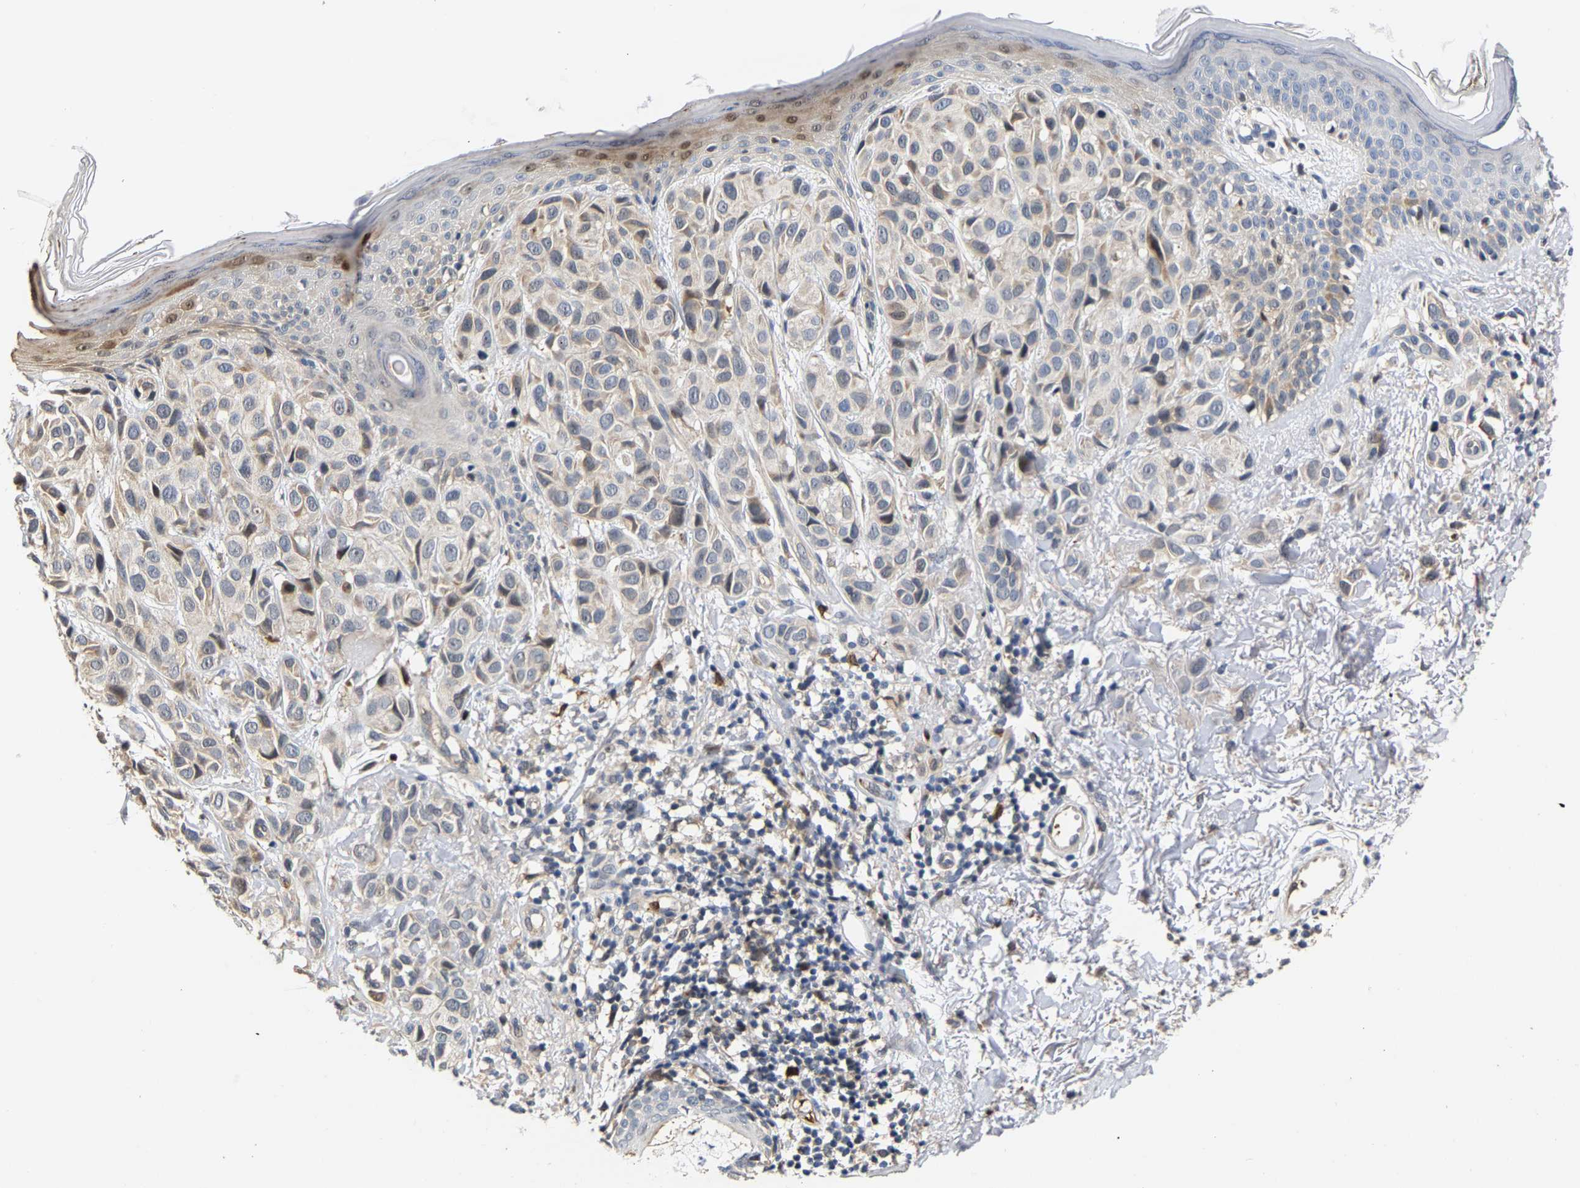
{"staining": {"intensity": "weak", "quantity": "<25%", "location": "cytoplasmic/membranous"}, "tissue": "melanoma", "cell_type": "Tumor cells", "image_type": "cancer", "snomed": [{"axis": "morphology", "description": "Malignant melanoma, NOS"}, {"axis": "topography", "description": "Skin"}], "caption": "DAB (3,3'-diaminobenzidine) immunohistochemical staining of human malignant melanoma displays no significant positivity in tumor cells. The staining is performed using DAB (3,3'-diaminobenzidine) brown chromogen with nuclei counter-stained in using hematoxylin.", "gene": "TDRD7", "patient": {"sex": "female", "age": 58}}